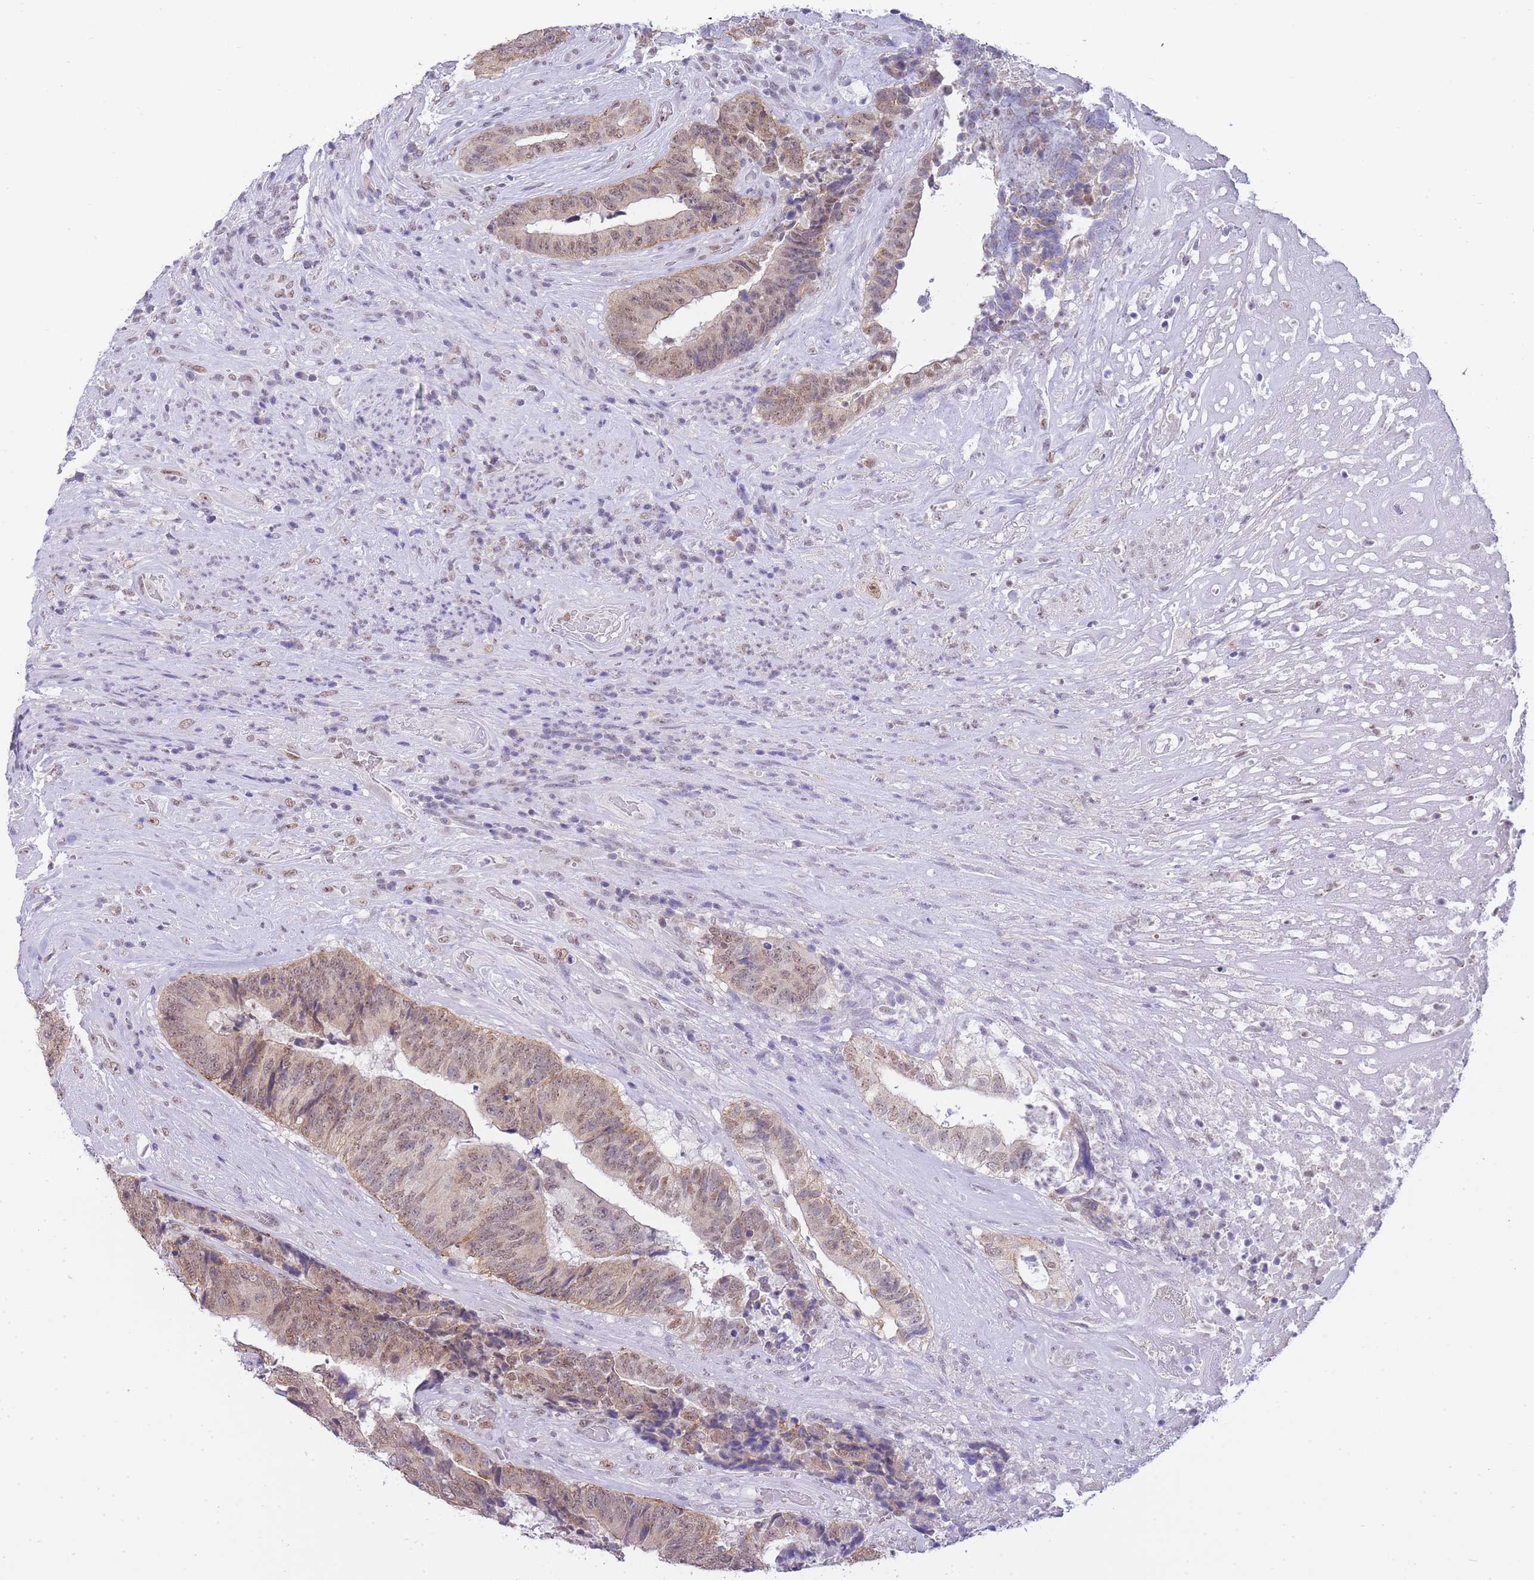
{"staining": {"intensity": "moderate", "quantity": ">75%", "location": "cytoplasmic/membranous,nuclear"}, "tissue": "colorectal cancer", "cell_type": "Tumor cells", "image_type": "cancer", "snomed": [{"axis": "morphology", "description": "Adenocarcinoma, NOS"}, {"axis": "topography", "description": "Rectum"}], "caption": "Tumor cells demonstrate medium levels of moderate cytoplasmic/membranous and nuclear staining in approximately >75% of cells in human colorectal adenocarcinoma.", "gene": "FRAT2", "patient": {"sex": "male", "age": 72}}